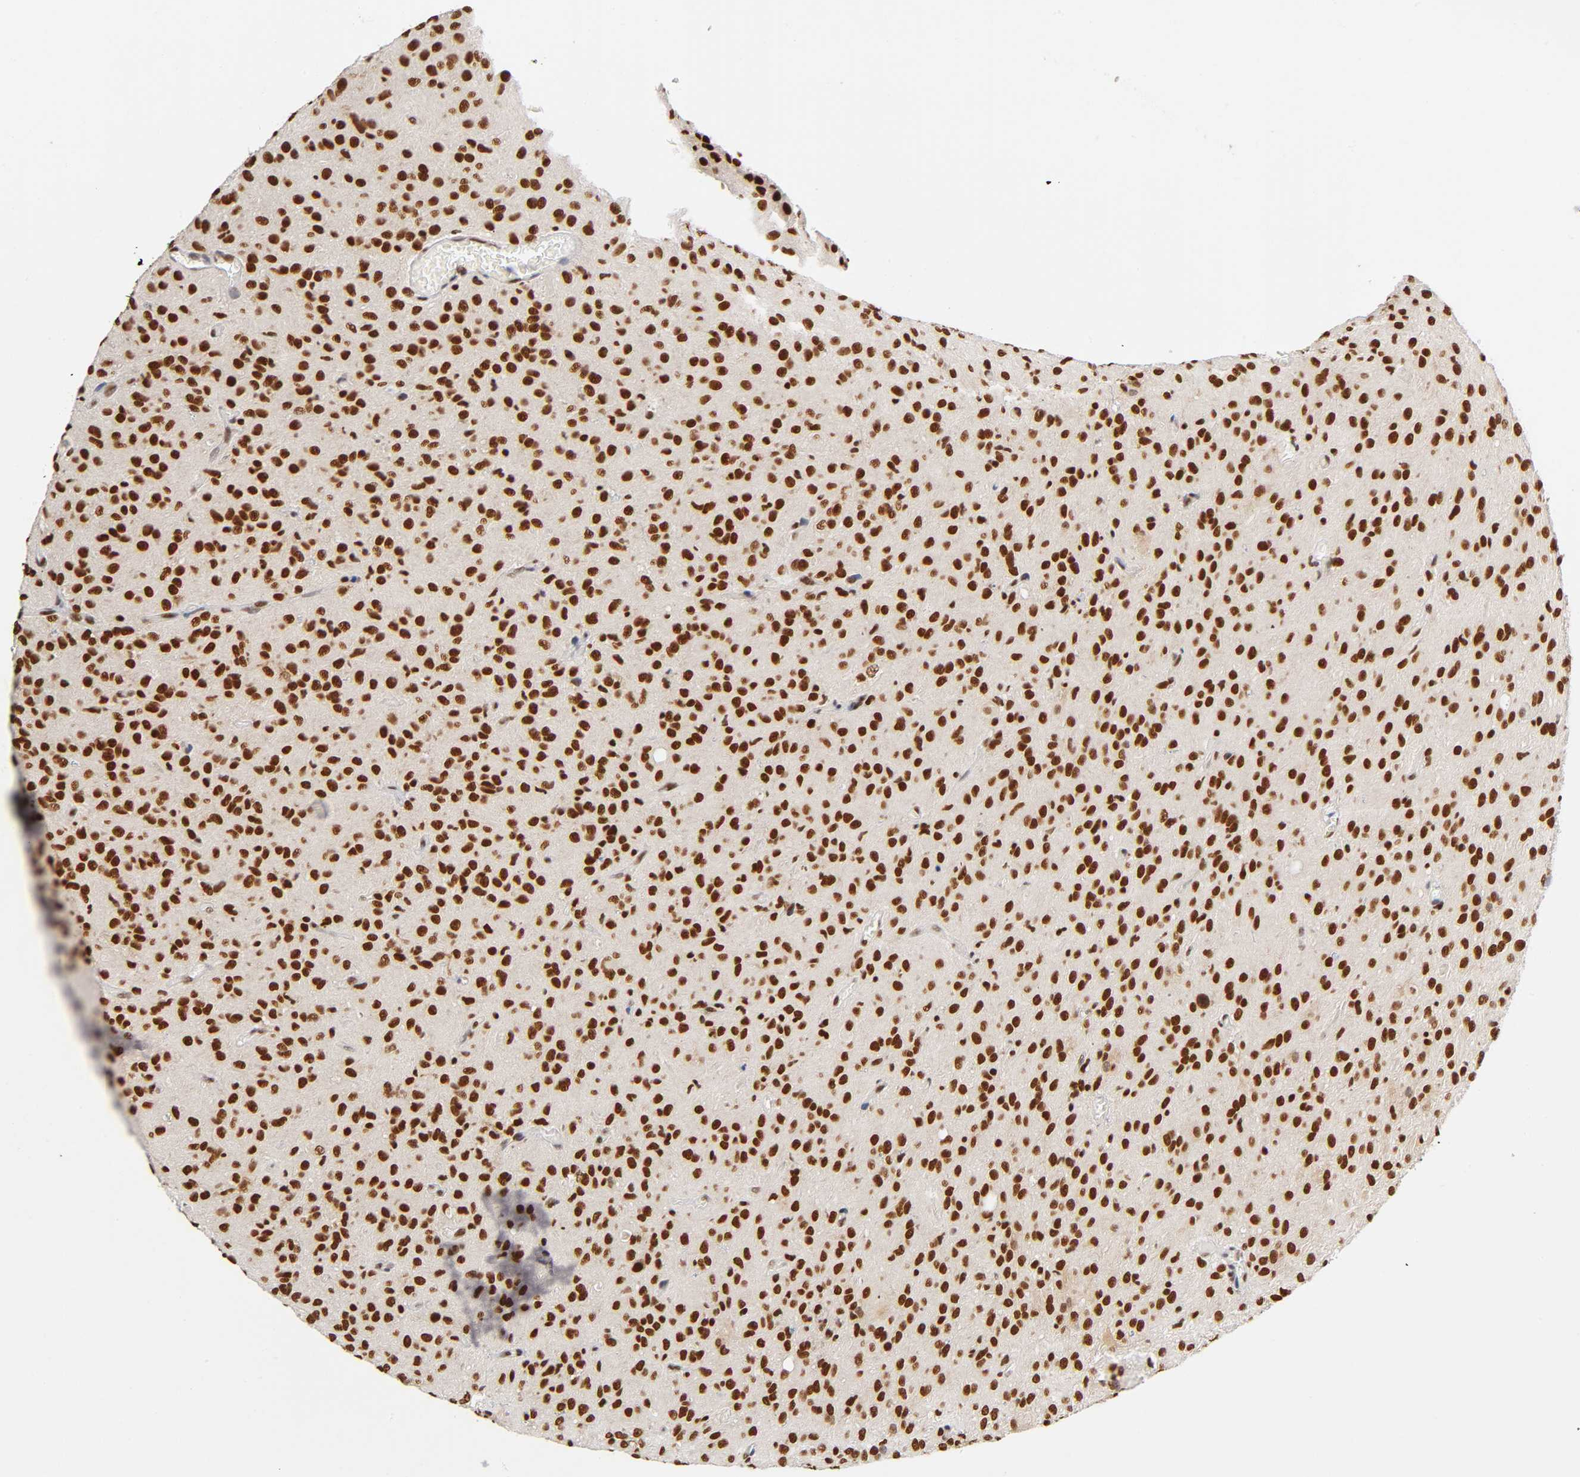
{"staining": {"intensity": "strong", "quantity": ">75%", "location": "nuclear"}, "tissue": "glioma", "cell_type": "Tumor cells", "image_type": "cancer", "snomed": [{"axis": "morphology", "description": "Glioma, malignant, High grade"}, {"axis": "topography", "description": "Brain"}], "caption": "Protein analysis of glioma tissue reveals strong nuclear positivity in about >75% of tumor cells. The protein of interest is shown in brown color, while the nuclei are stained blue.", "gene": "ILKAP", "patient": {"sex": "female", "age": 59}}